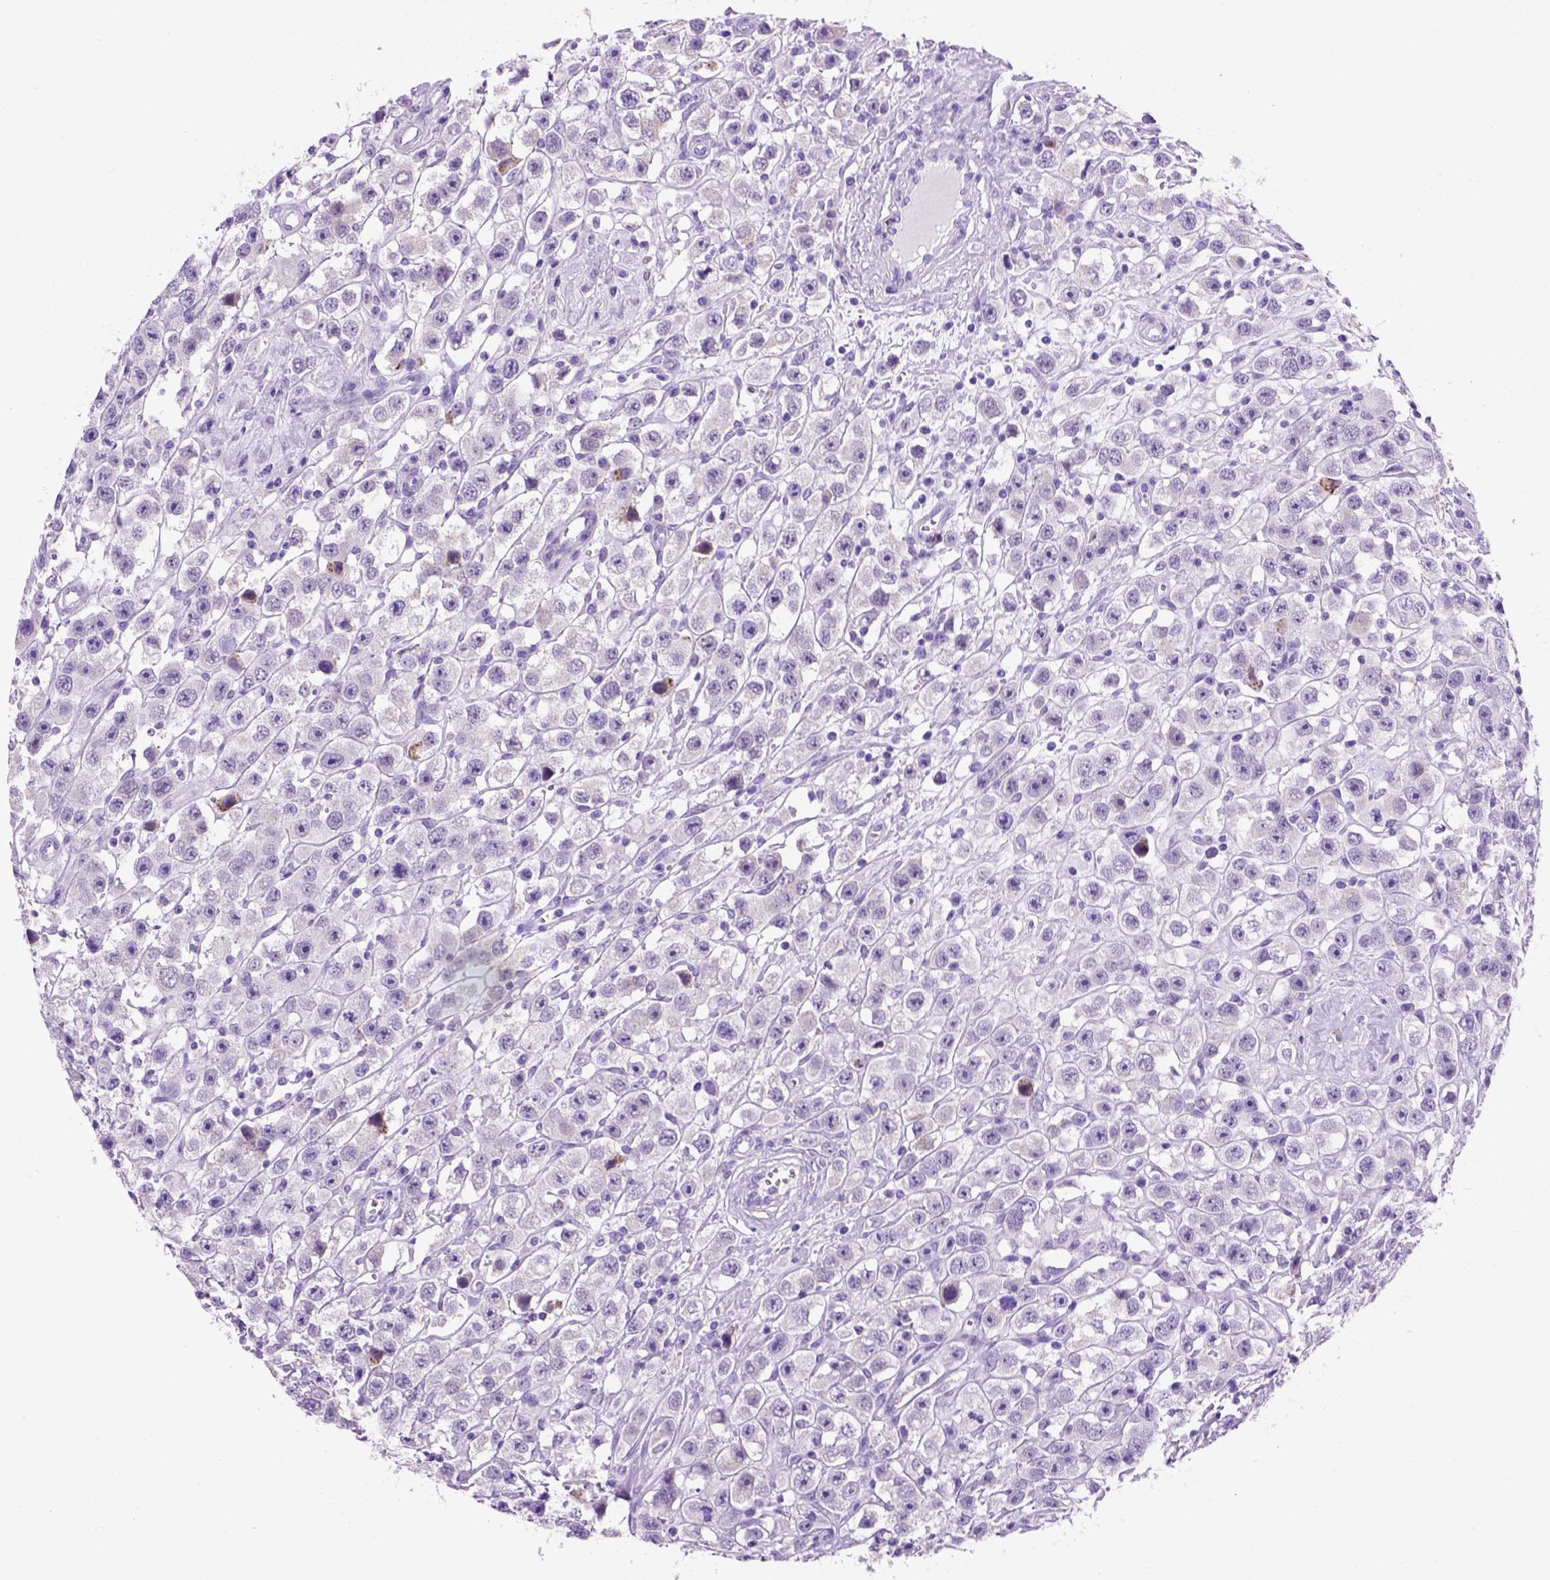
{"staining": {"intensity": "negative", "quantity": "none", "location": "none"}, "tissue": "testis cancer", "cell_type": "Tumor cells", "image_type": "cancer", "snomed": [{"axis": "morphology", "description": "Seminoma, NOS"}, {"axis": "topography", "description": "Testis"}], "caption": "Tumor cells show no significant protein positivity in testis cancer (seminoma).", "gene": "HHIPL2", "patient": {"sex": "male", "age": 45}}